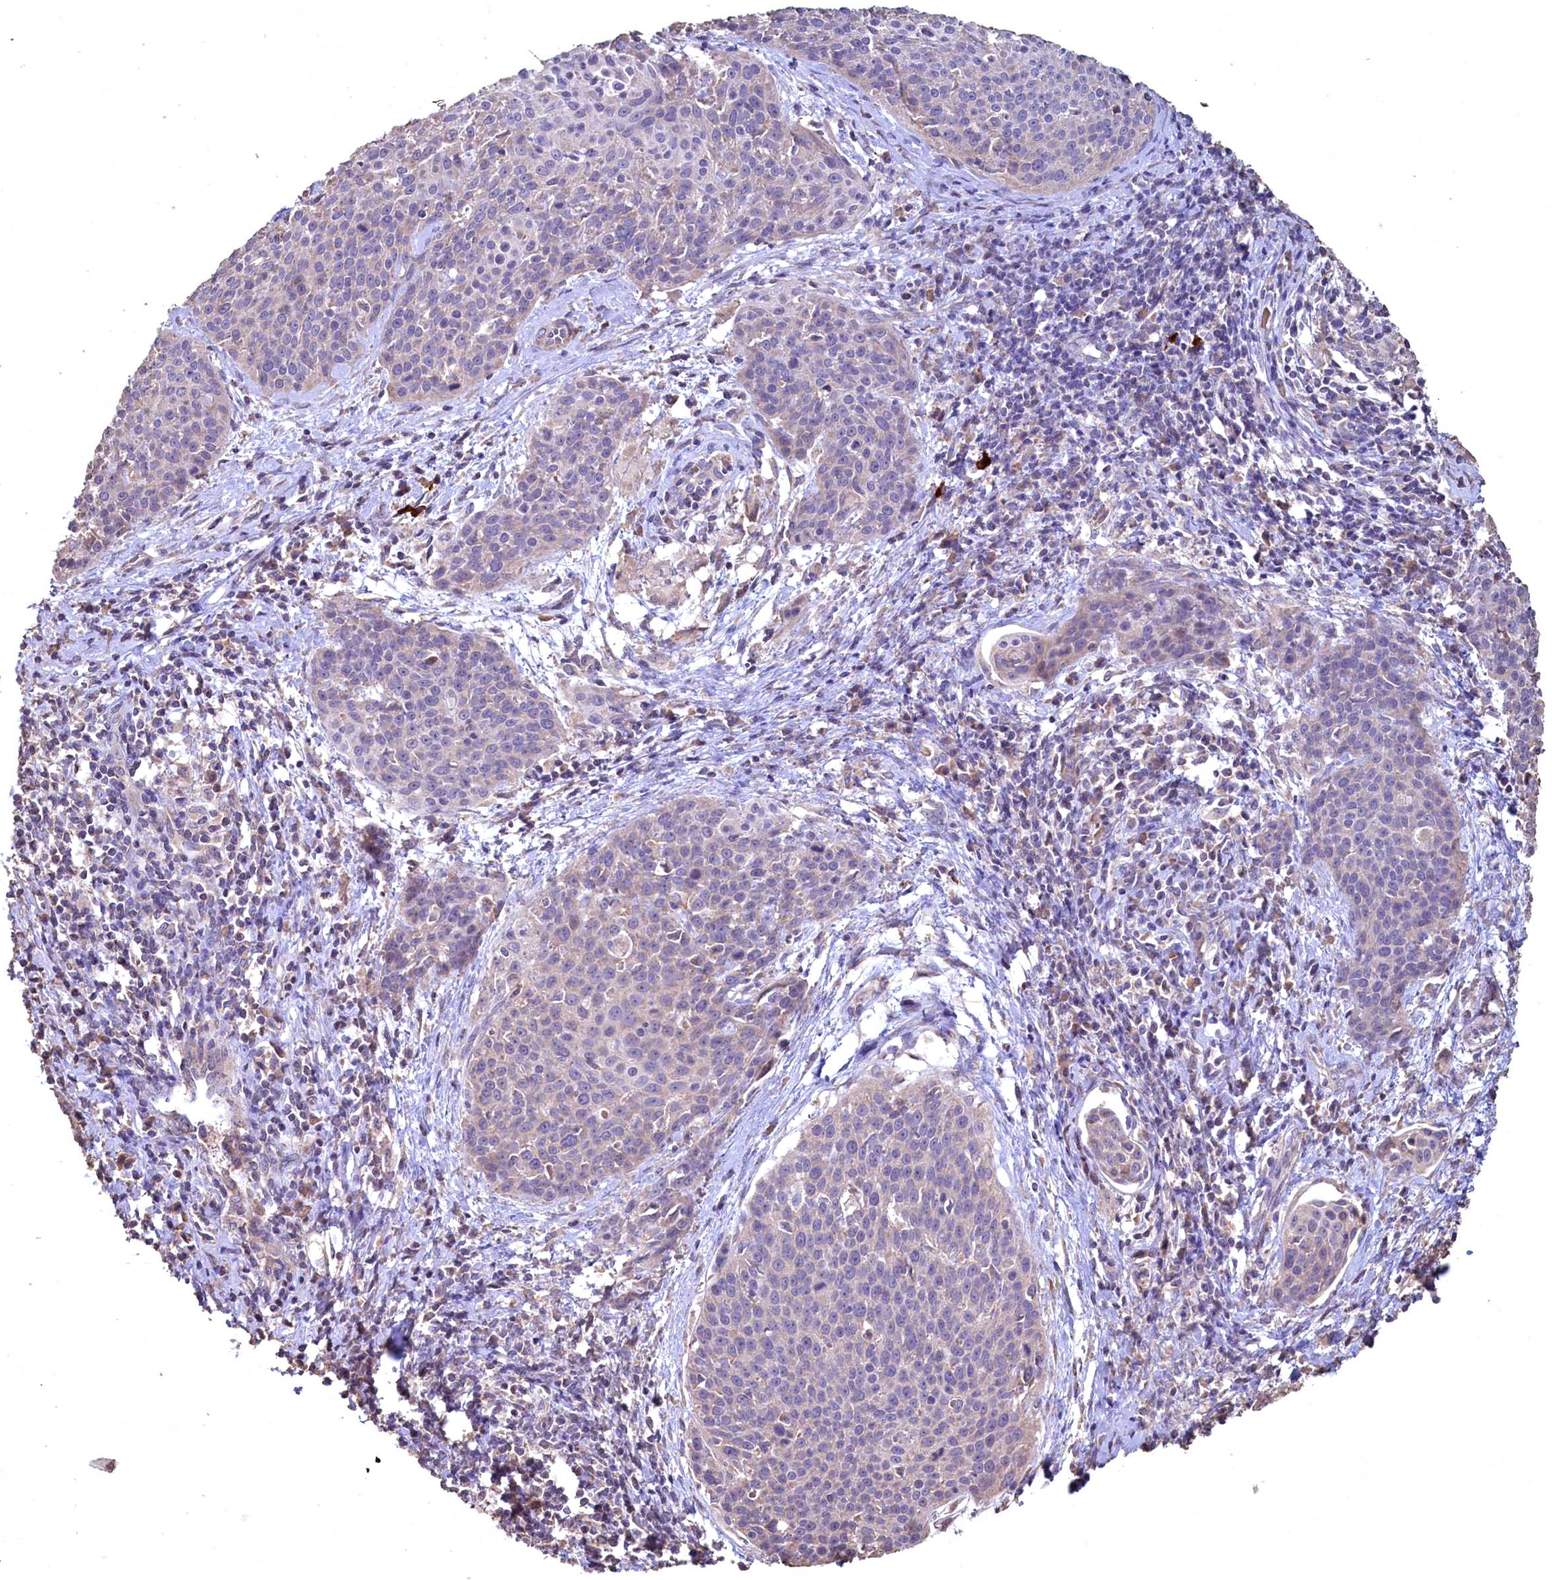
{"staining": {"intensity": "negative", "quantity": "none", "location": "none"}, "tissue": "cervical cancer", "cell_type": "Tumor cells", "image_type": "cancer", "snomed": [{"axis": "morphology", "description": "Squamous cell carcinoma, NOS"}, {"axis": "topography", "description": "Cervix"}], "caption": "Cervical cancer (squamous cell carcinoma) was stained to show a protein in brown. There is no significant staining in tumor cells. (Immunohistochemistry (ihc), brightfield microscopy, high magnification).", "gene": "FUNDC1", "patient": {"sex": "female", "age": 38}}